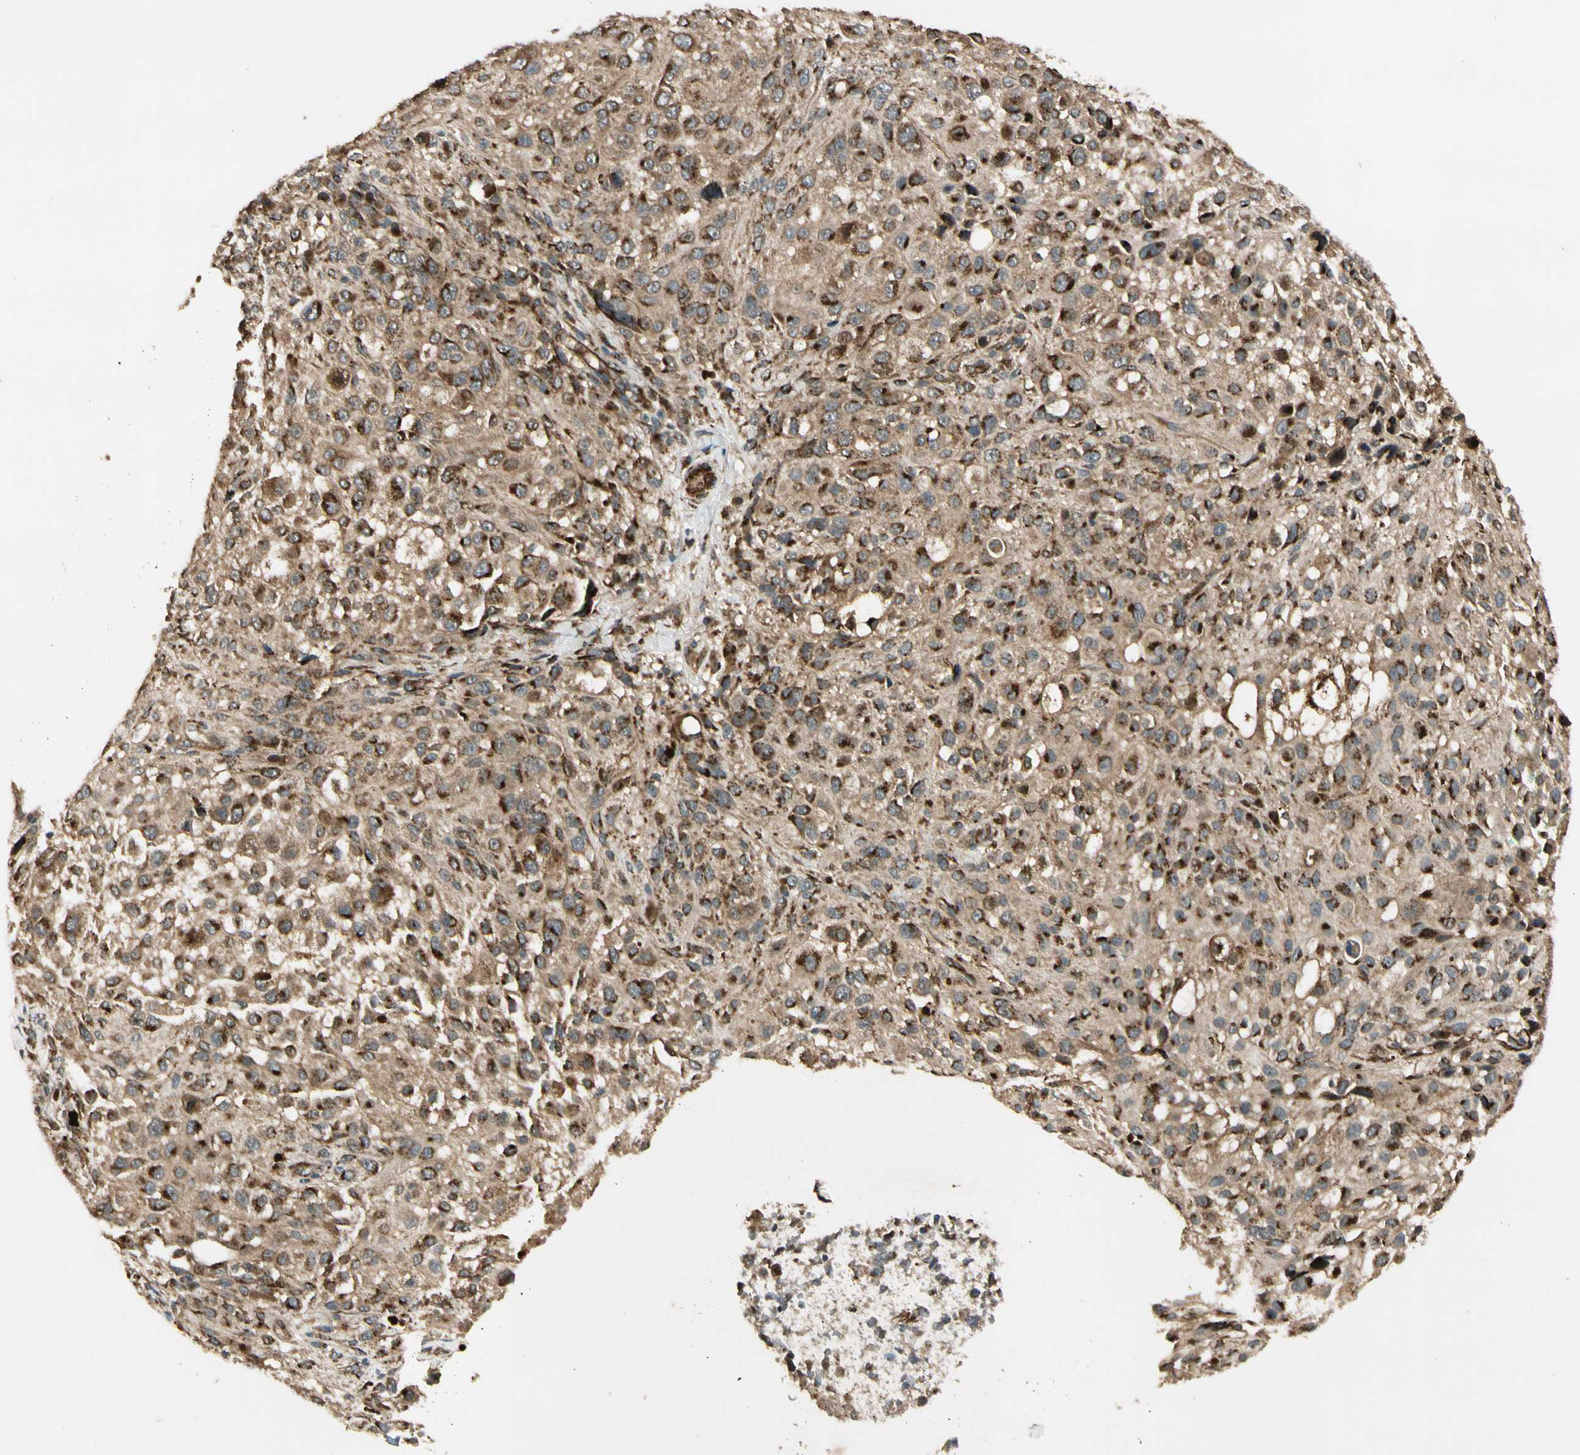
{"staining": {"intensity": "moderate", "quantity": ">75%", "location": "cytoplasmic/membranous"}, "tissue": "melanoma", "cell_type": "Tumor cells", "image_type": "cancer", "snomed": [{"axis": "morphology", "description": "Necrosis, NOS"}, {"axis": "morphology", "description": "Malignant melanoma, NOS"}, {"axis": "topography", "description": "Skin"}], "caption": "Human melanoma stained with a protein marker demonstrates moderate staining in tumor cells.", "gene": "GCK", "patient": {"sex": "female", "age": 87}}